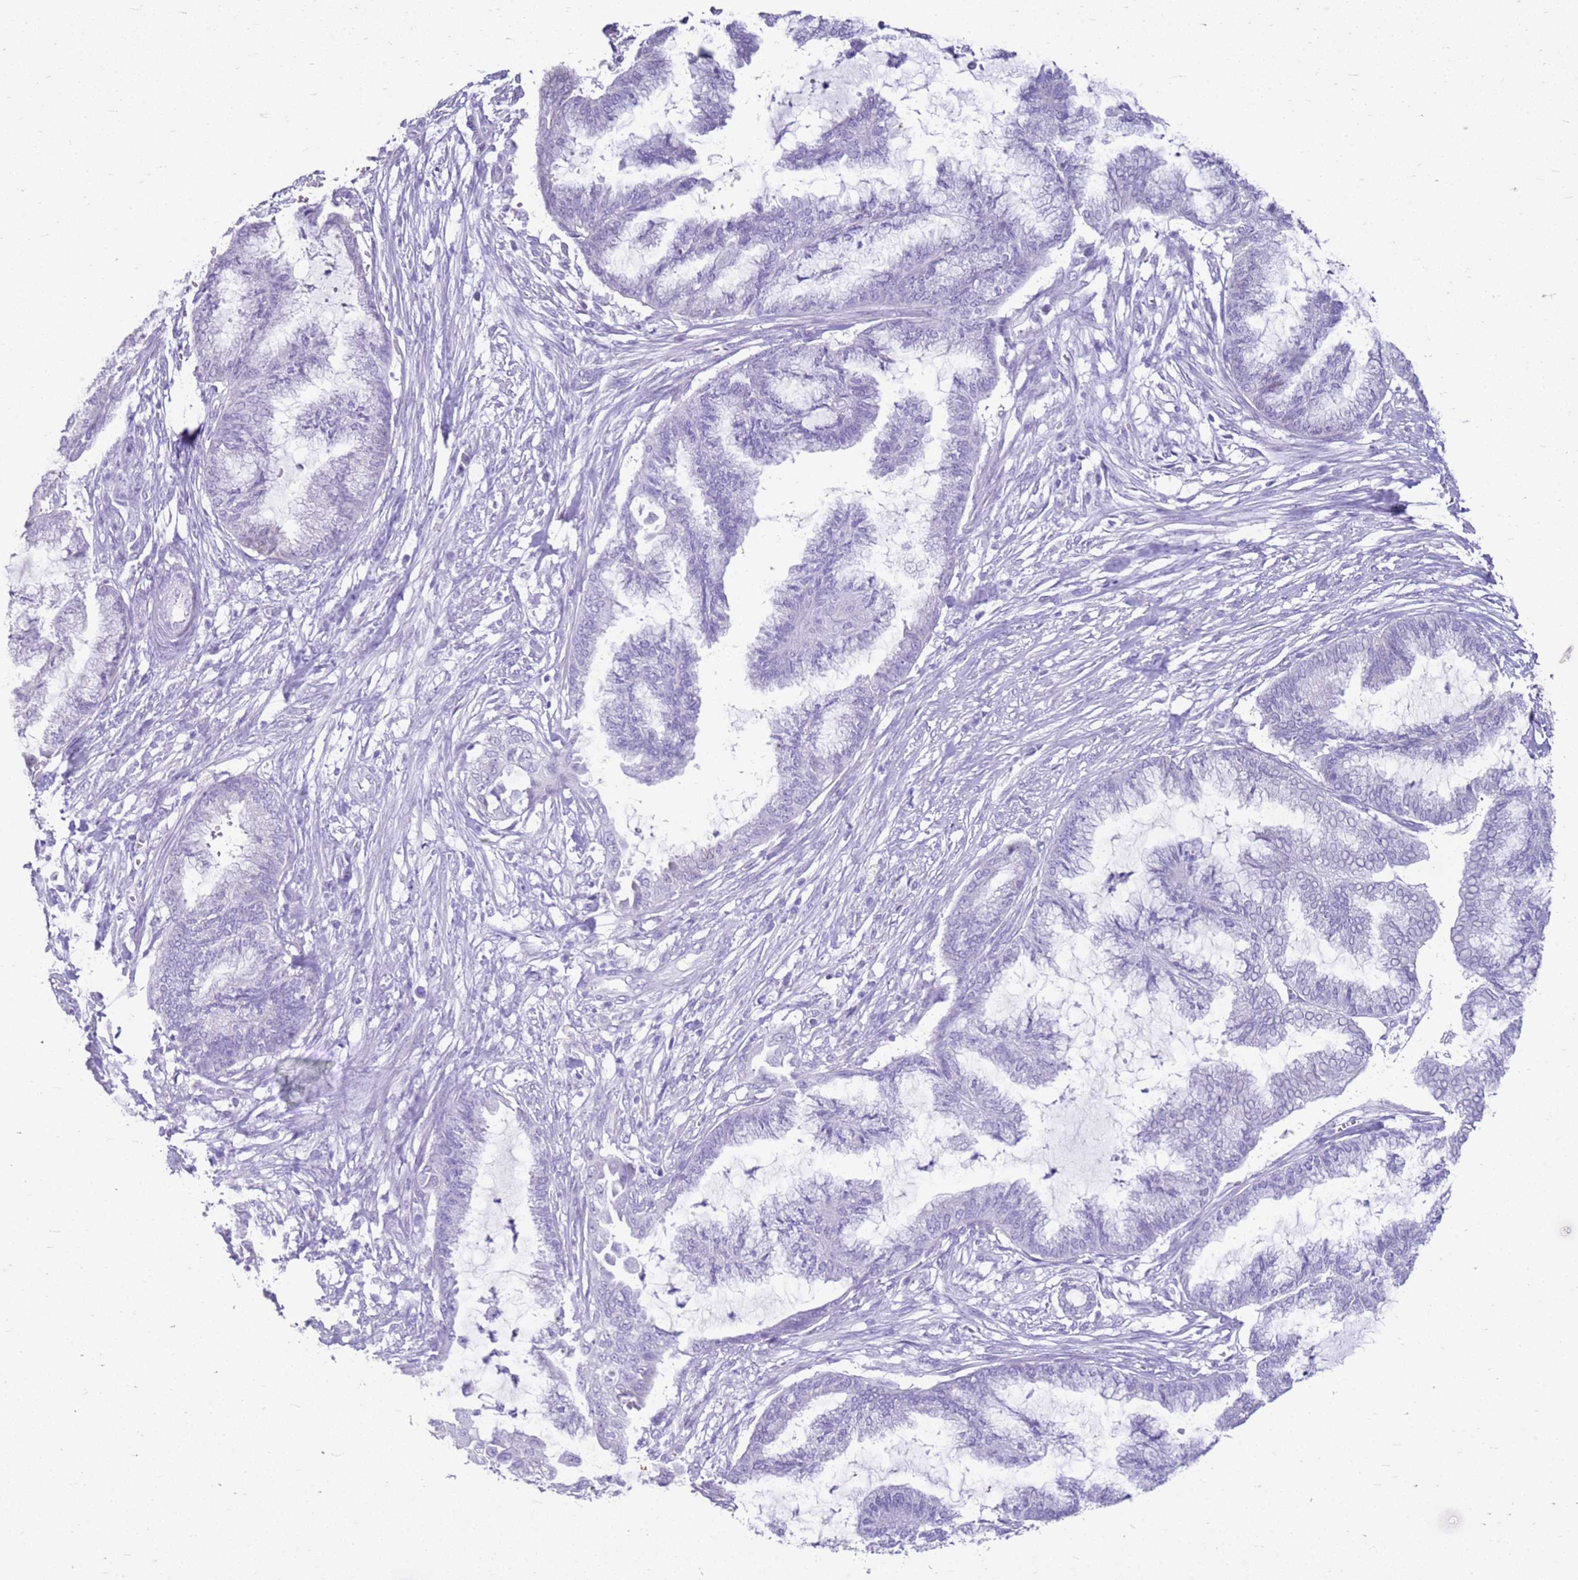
{"staining": {"intensity": "negative", "quantity": "none", "location": "none"}, "tissue": "endometrial cancer", "cell_type": "Tumor cells", "image_type": "cancer", "snomed": [{"axis": "morphology", "description": "Adenocarcinoma, NOS"}, {"axis": "topography", "description": "Endometrium"}], "caption": "Immunohistochemistry image of neoplastic tissue: human endometrial cancer stained with DAB exhibits no significant protein expression in tumor cells. (DAB (3,3'-diaminobenzidine) immunohistochemistry visualized using brightfield microscopy, high magnification).", "gene": "CA8", "patient": {"sex": "female", "age": 86}}